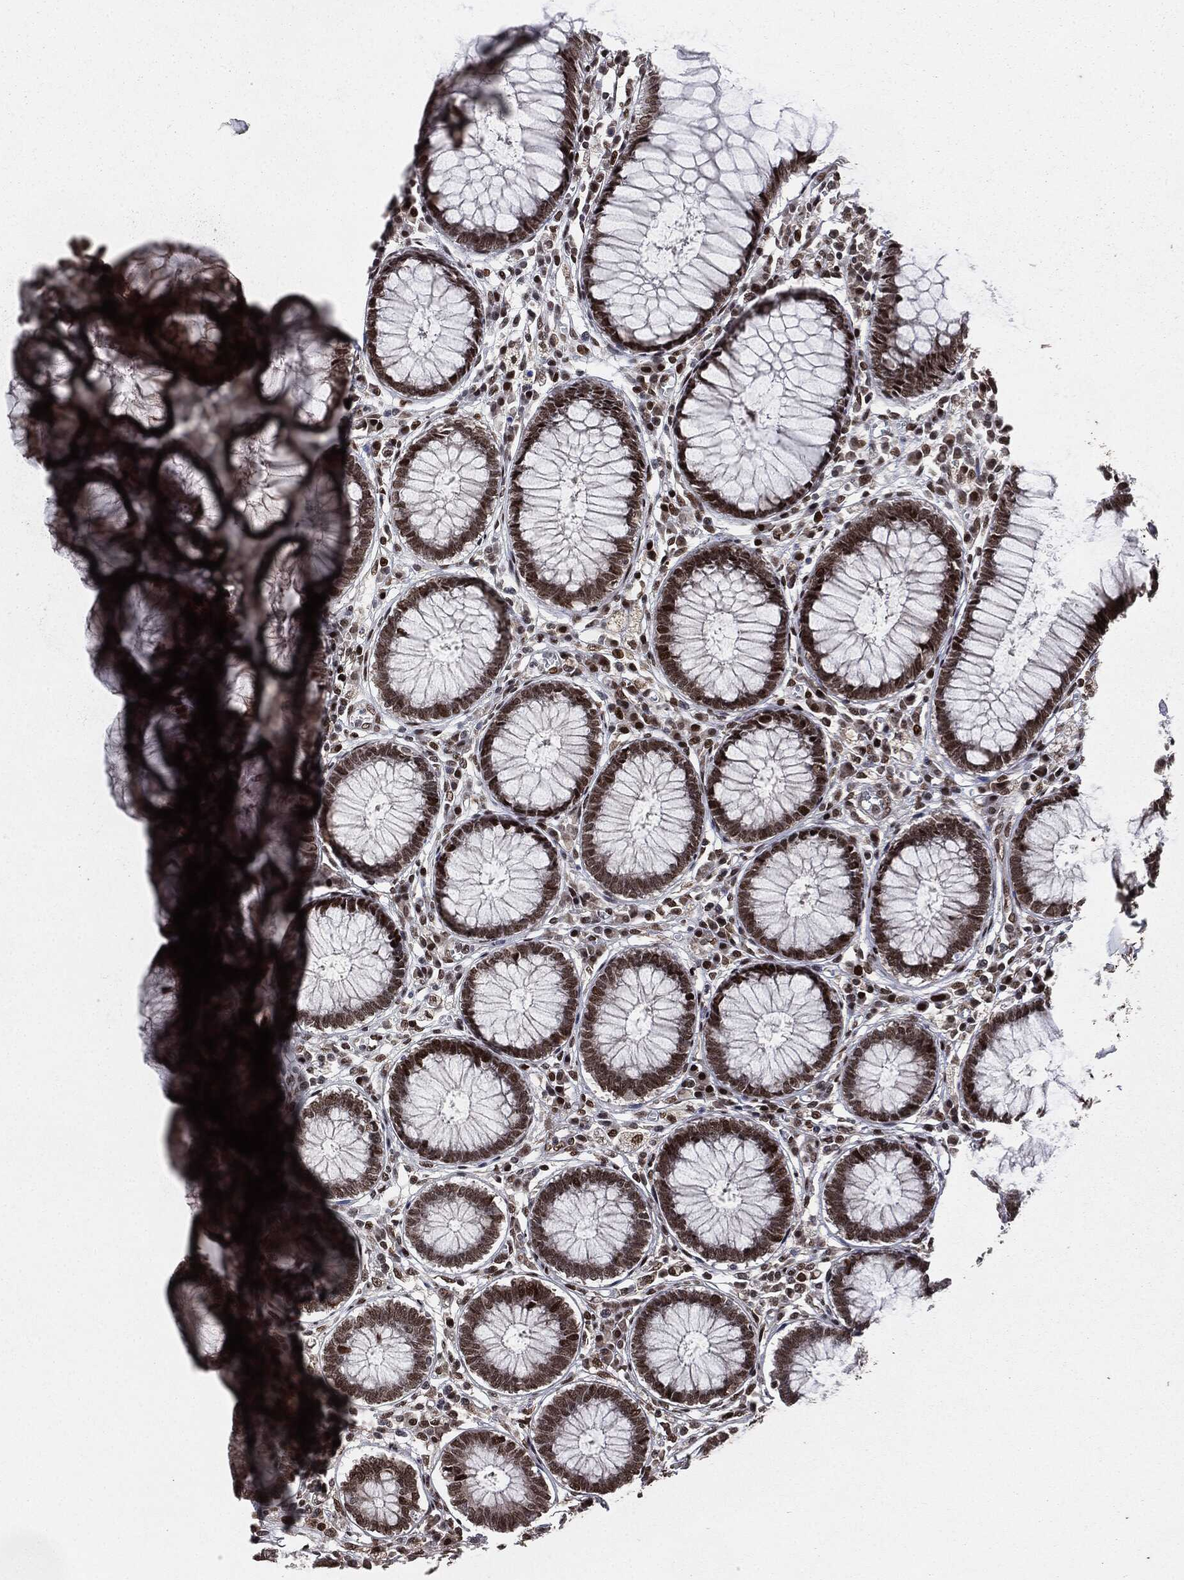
{"staining": {"intensity": "strong", "quantity": ">75%", "location": "nuclear"}, "tissue": "colon", "cell_type": "Endothelial cells", "image_type": "normal", "snomed": [{"axis": "morphology", "description": "Normal tissue, NOS"}, {"axis": "topography", "description": "Colon"}], "caption": "A high-resolution photomicrograph shows immunohistochemistry staining of benign colon, which displays strong nuclear positivity in approximately >75% of endothelial cells. (DAB (3,3'-diaminobenzidine) IHC with brightfield microscopy, high magnification).", "gene": "DVL2", "patient": {"sex": "male", "age": 65}}